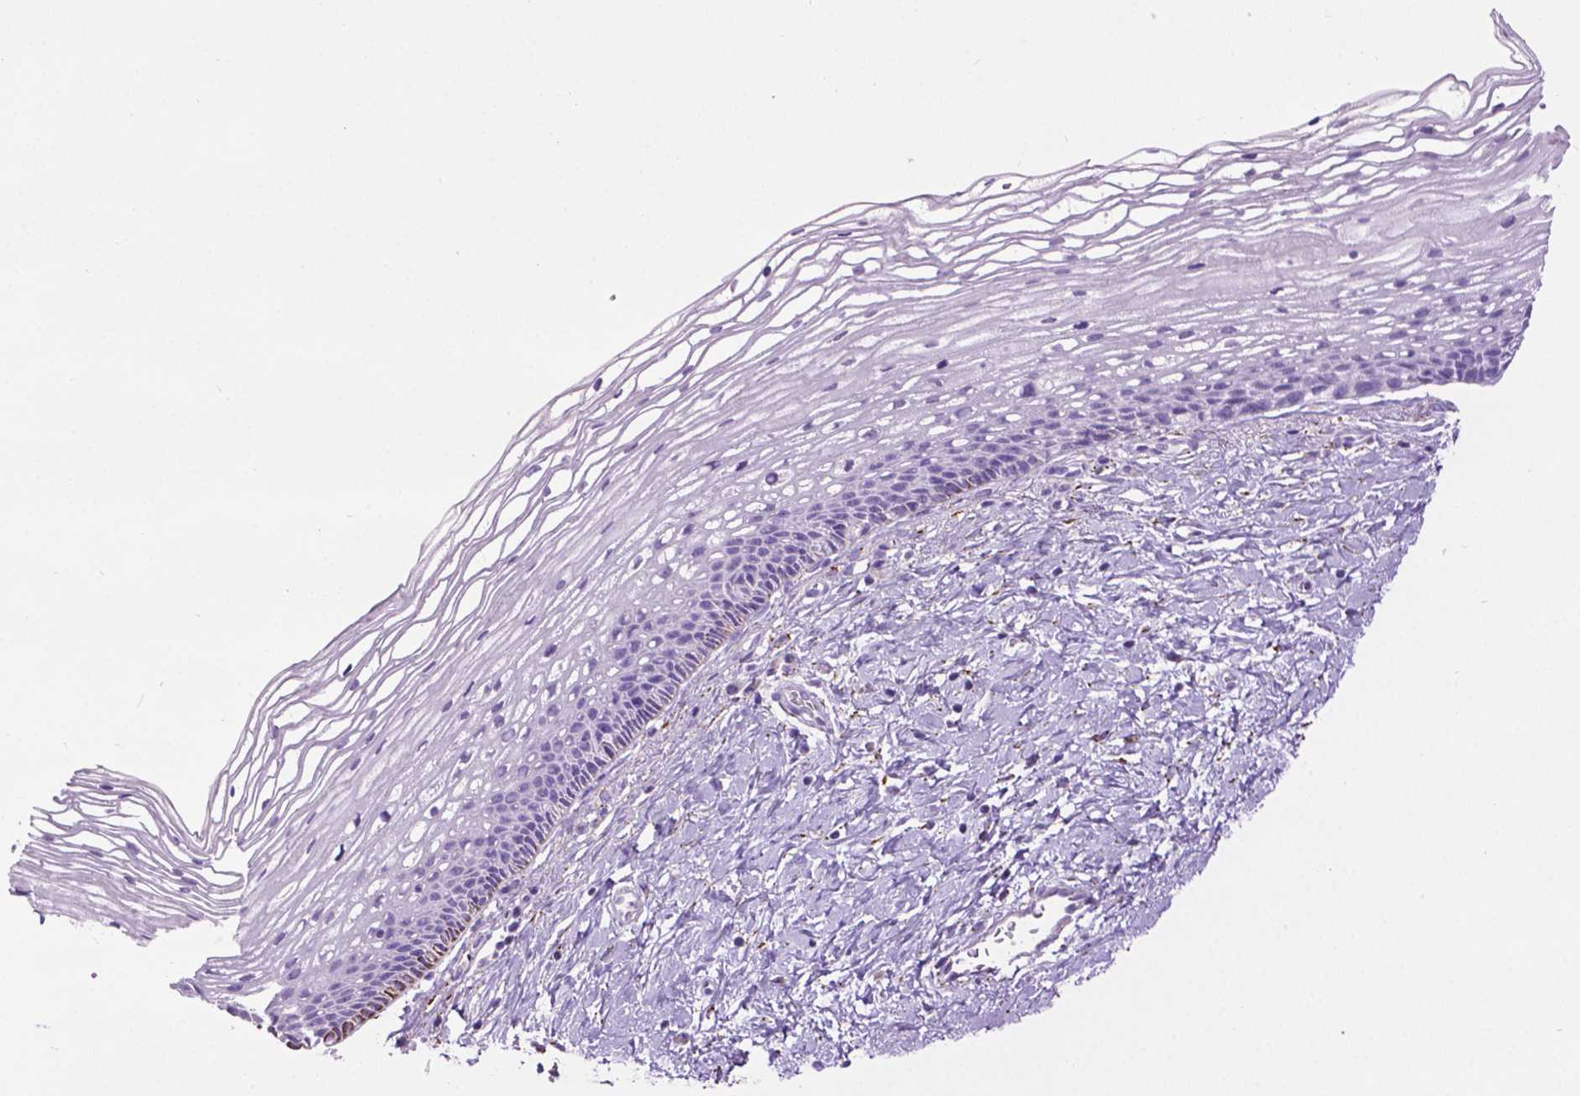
{"staining": {"intensity": "negative", "quantity": "none", "location": "none"}, "tissue": "cervix", "cell_type": "Glandular cells", "image_type": "normal", "snomed": [{"axis": "morphology", "description": "Normal tissue, NOS"}, {"axis": "topography", "description": "Cervix"}], "caption": "This is an immunohistochemistry (IHC) histopathology image of normal cervix. There is no staining in glandular cells.", "gene": "TMEM132E", "patient": {"sex": "female", "age": 34}}